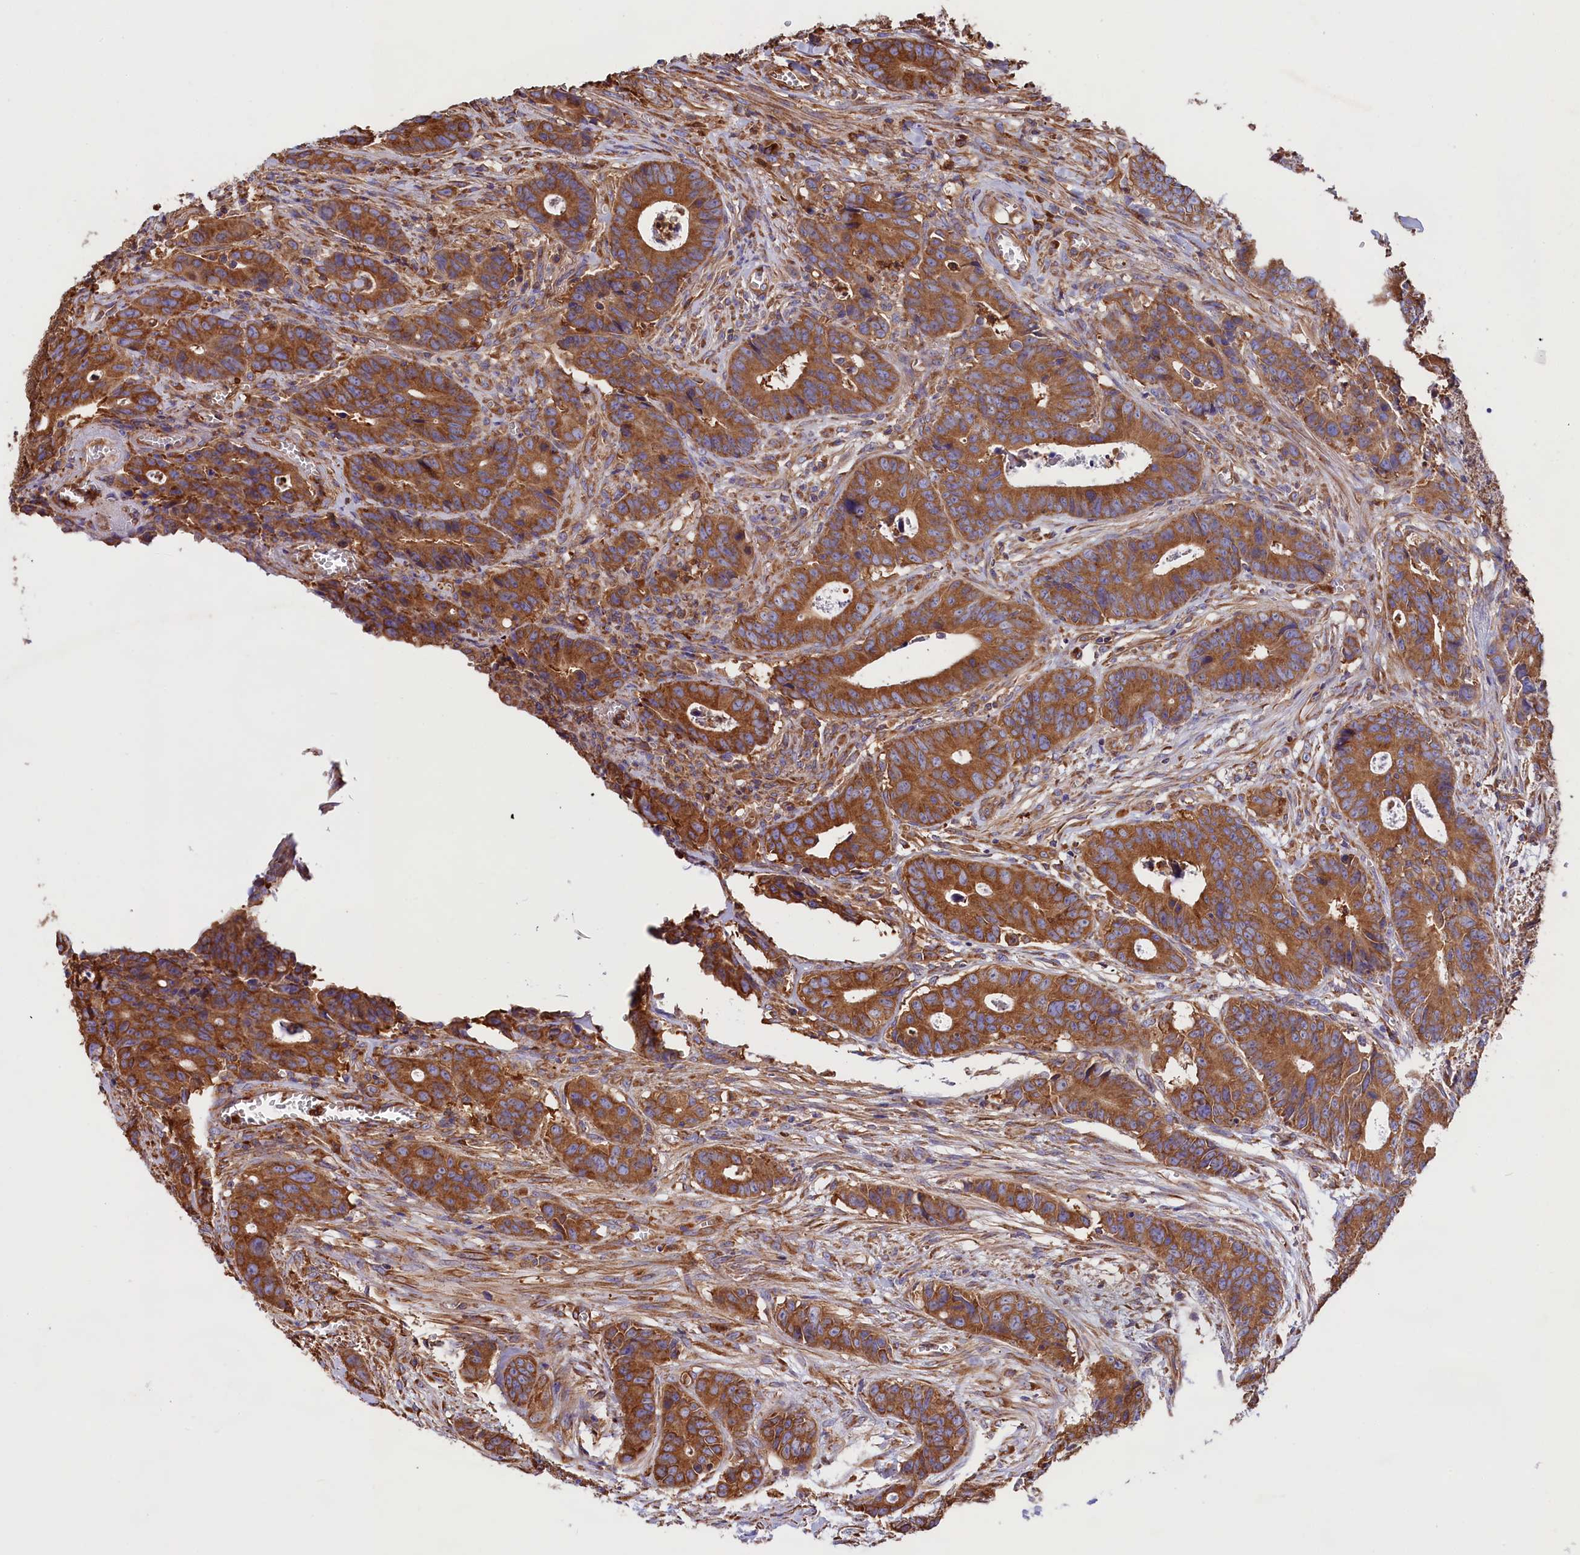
{"staining": {"intensity": "moderate", "quantity": ">75%", "location": "cytoplasmic/membranous"}, "tissue": "colorectal cancer", "cell_type": "Tumor cells", "image_type": "cancer", "snomed": [{"axis": "morphology", "description": "Adenocarcinoma, NOS"}, {"axis": "topography", "description": "Colon"}], "caption": "Protein staining of adenocarcinoma (colorectal) tissue reveals moderate cytoplasmic/membranous expression in approximately >75% of tumor cells.", "gene": "GYS1", "patient": {"sex": "female", "age": 57}}